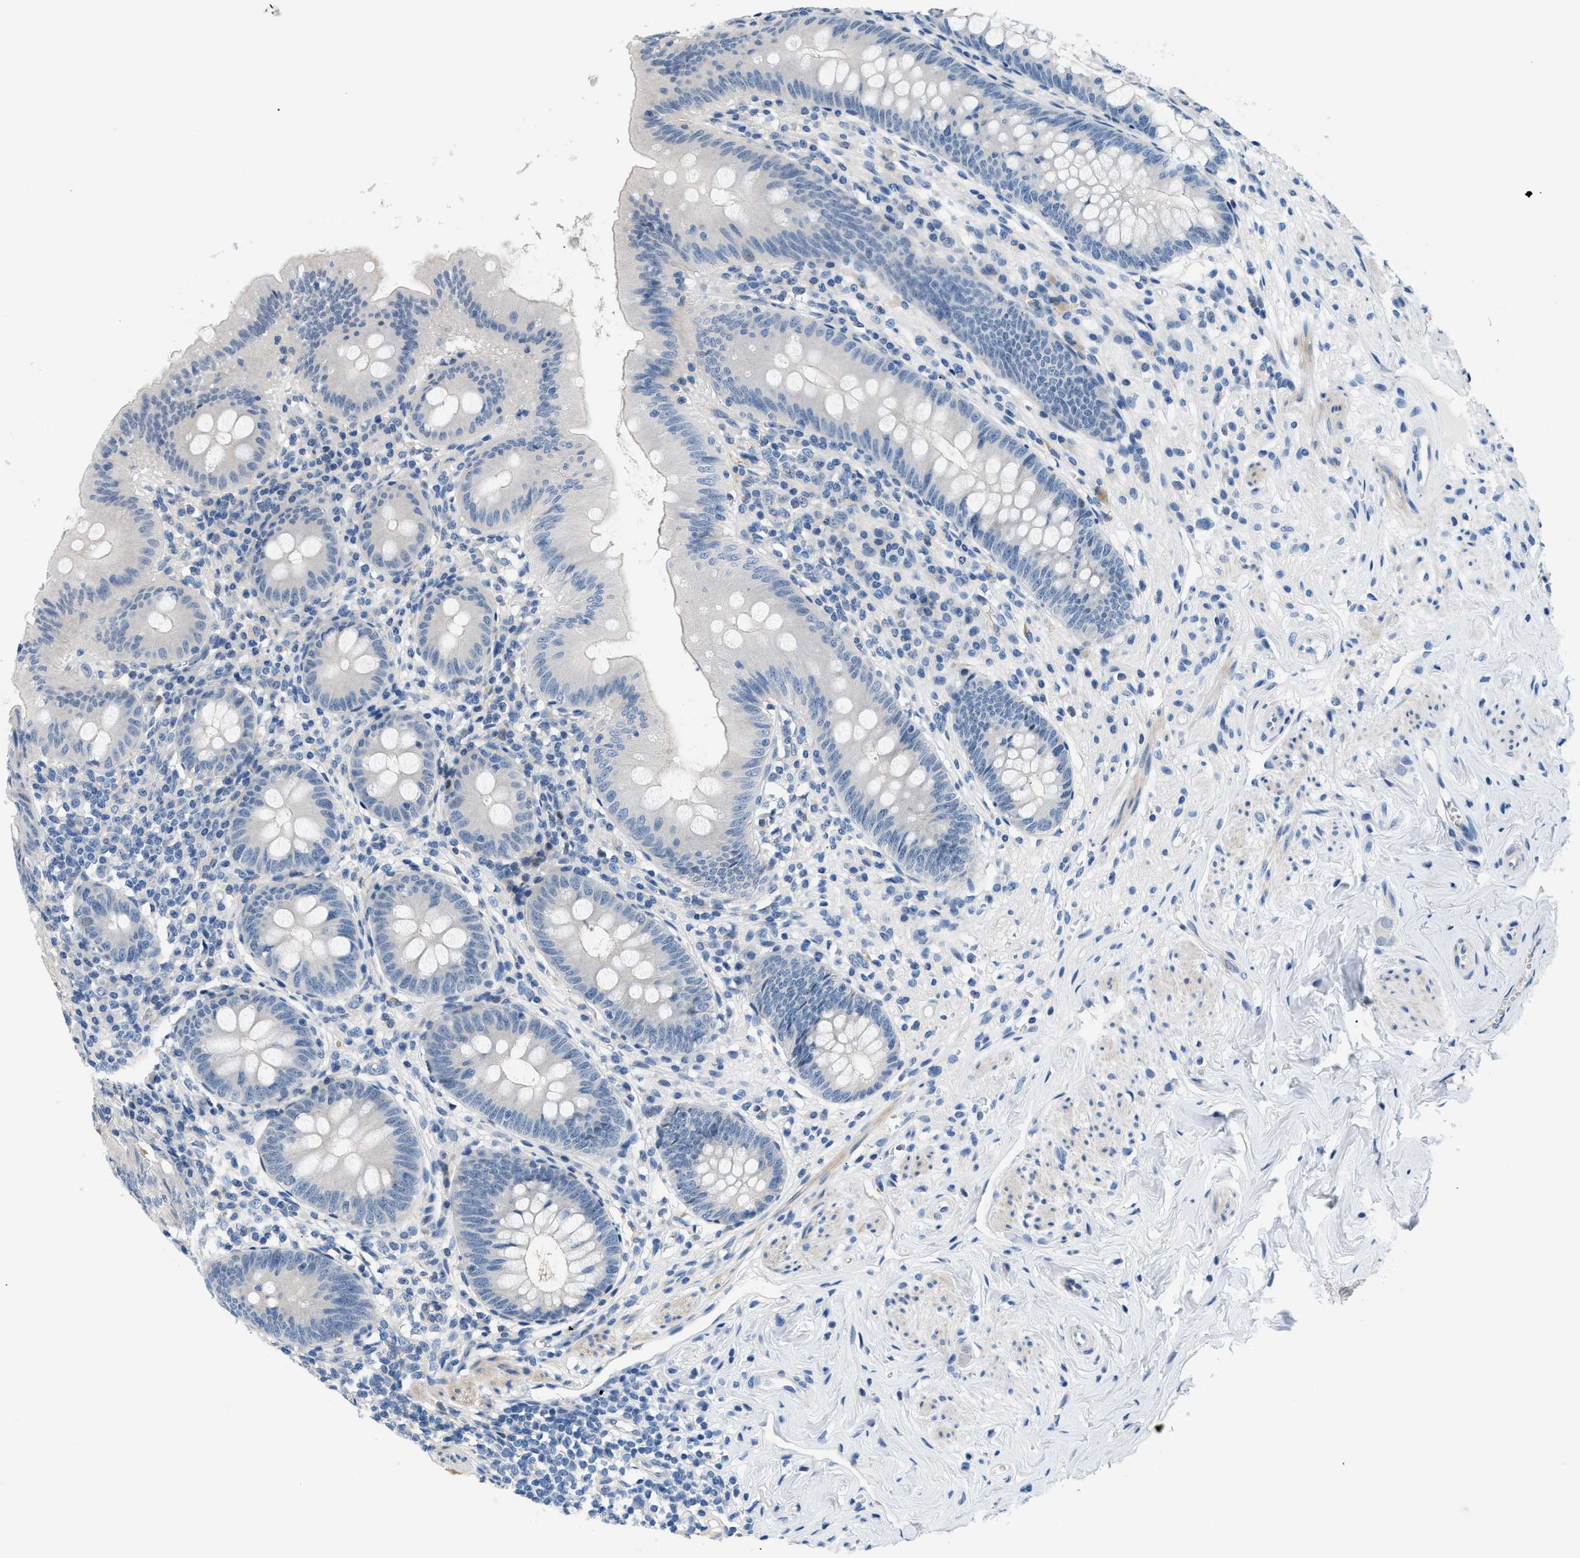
{"staining": {"intensity": "negative", "quantity": "none", "location": "none"}, "tissue": "appendix", "cell_type": "Glandular cells", "image_type": "normal", "snomed": [{"axis": "morphology", "description": "Normal tissue, NOS"}, {"axis": "topography", "description": "Appendix"}], "caption": "Micrograph shows no protein staining in glandular cells of unremarkable appendix. (Immunohistochemistry, brightfield microscopy, high magnification).", "gene": "FDCSP", "patient": {"sex": "male", "age": 56}}